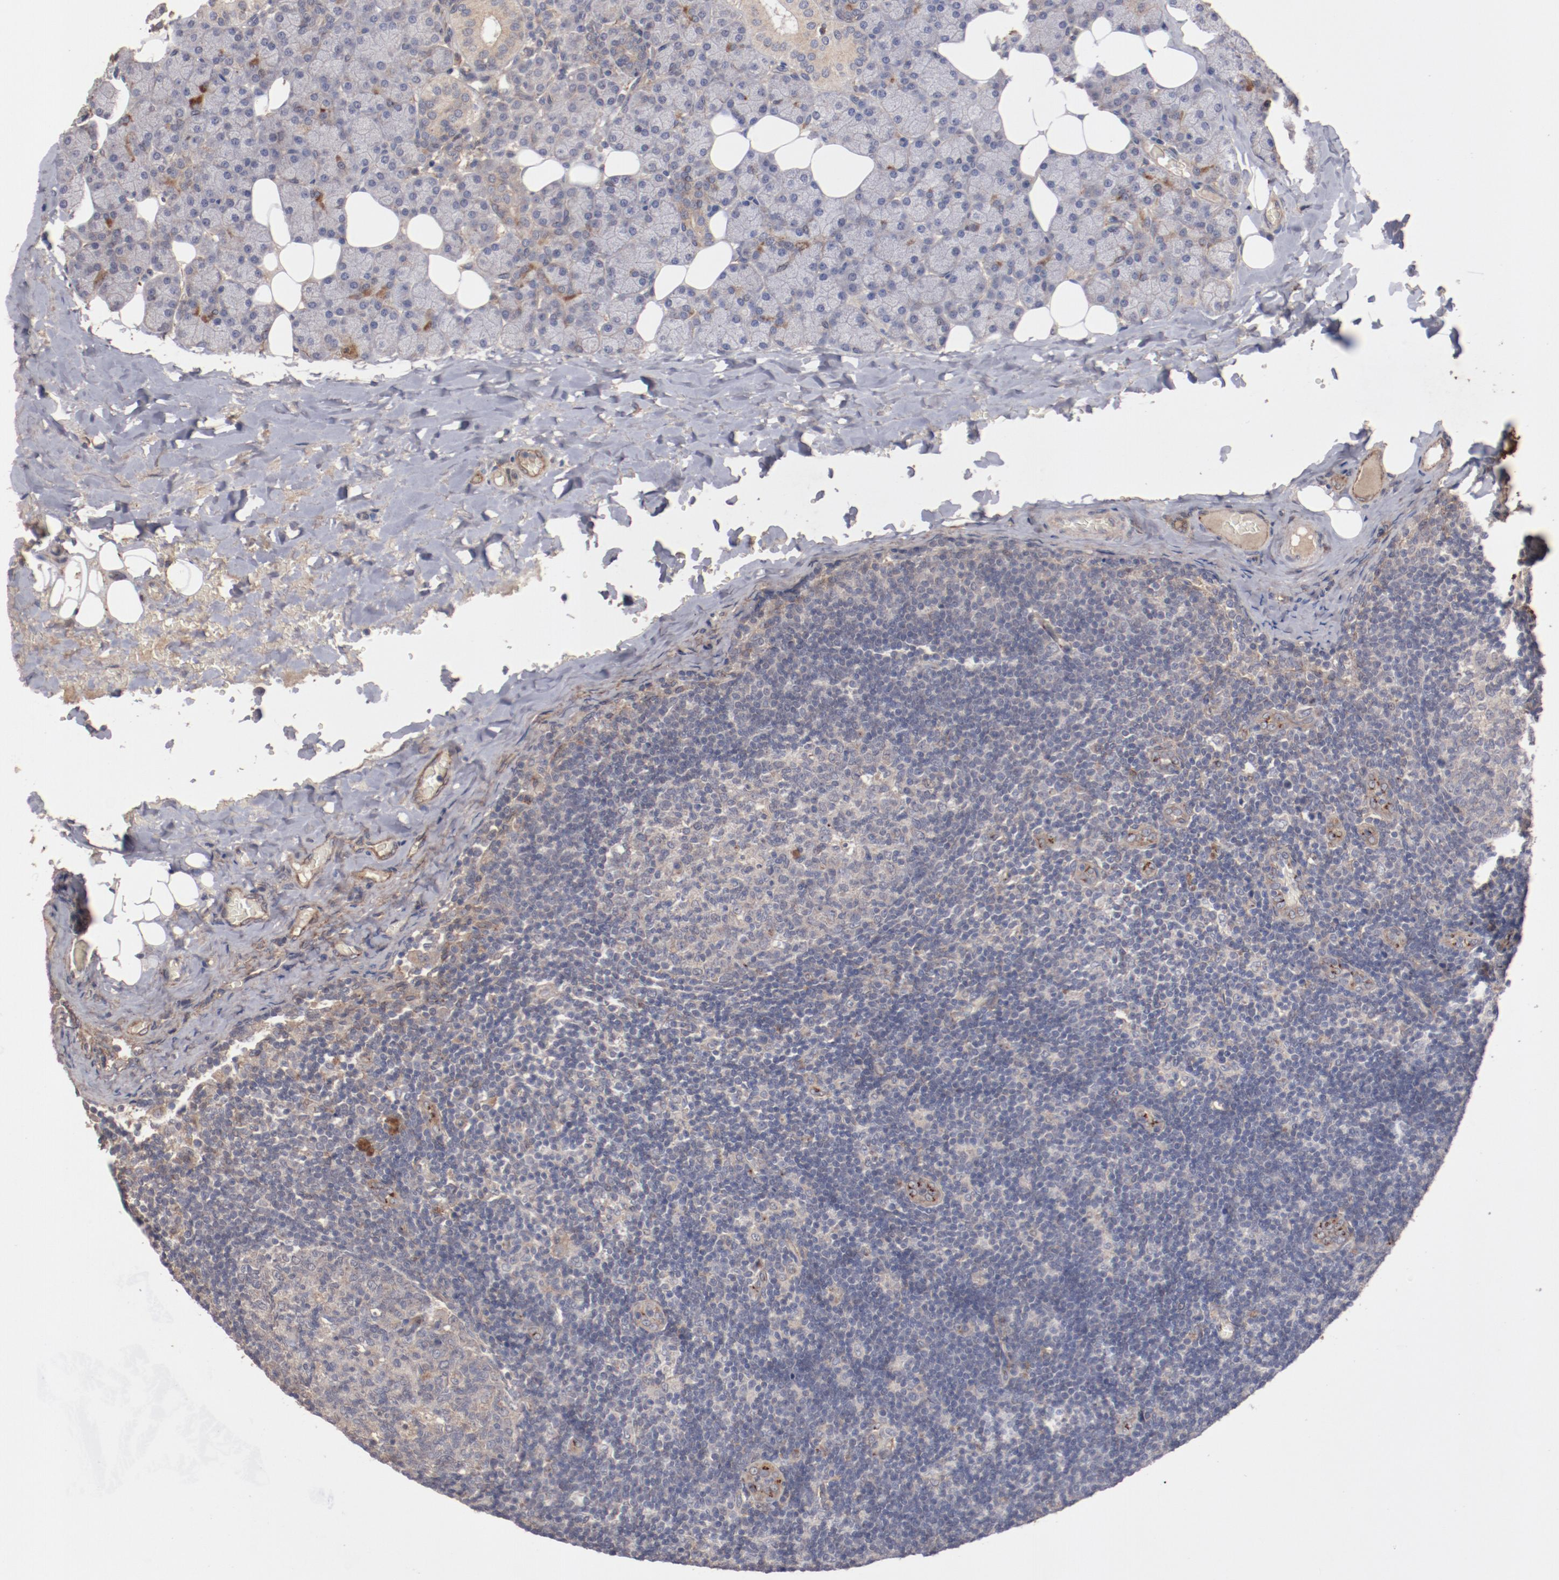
{"staining": {"intensity": "weak", "quantity": ">75%", "location": "cytoplasmic/membranous"}, "tissue": "lymph node", "cell_type": "Germinal center cells", "image_type": "normal", "snomed": [{"axis": "morphology", "description": "Normal tissue, NOS"}, {"axis": "topography", "description": "Lymph node"}, {"axis": "topography", "description": "Salivary gland"}], "caption": "Approximately >75% of germinal center cells in benign human lymph node show weak cytoplasmic/membranous protein staining as visualized by brown immunohistochemical staining.", "gene": "DIPK2B", "patient": {"sex": "male", "age": 8}}